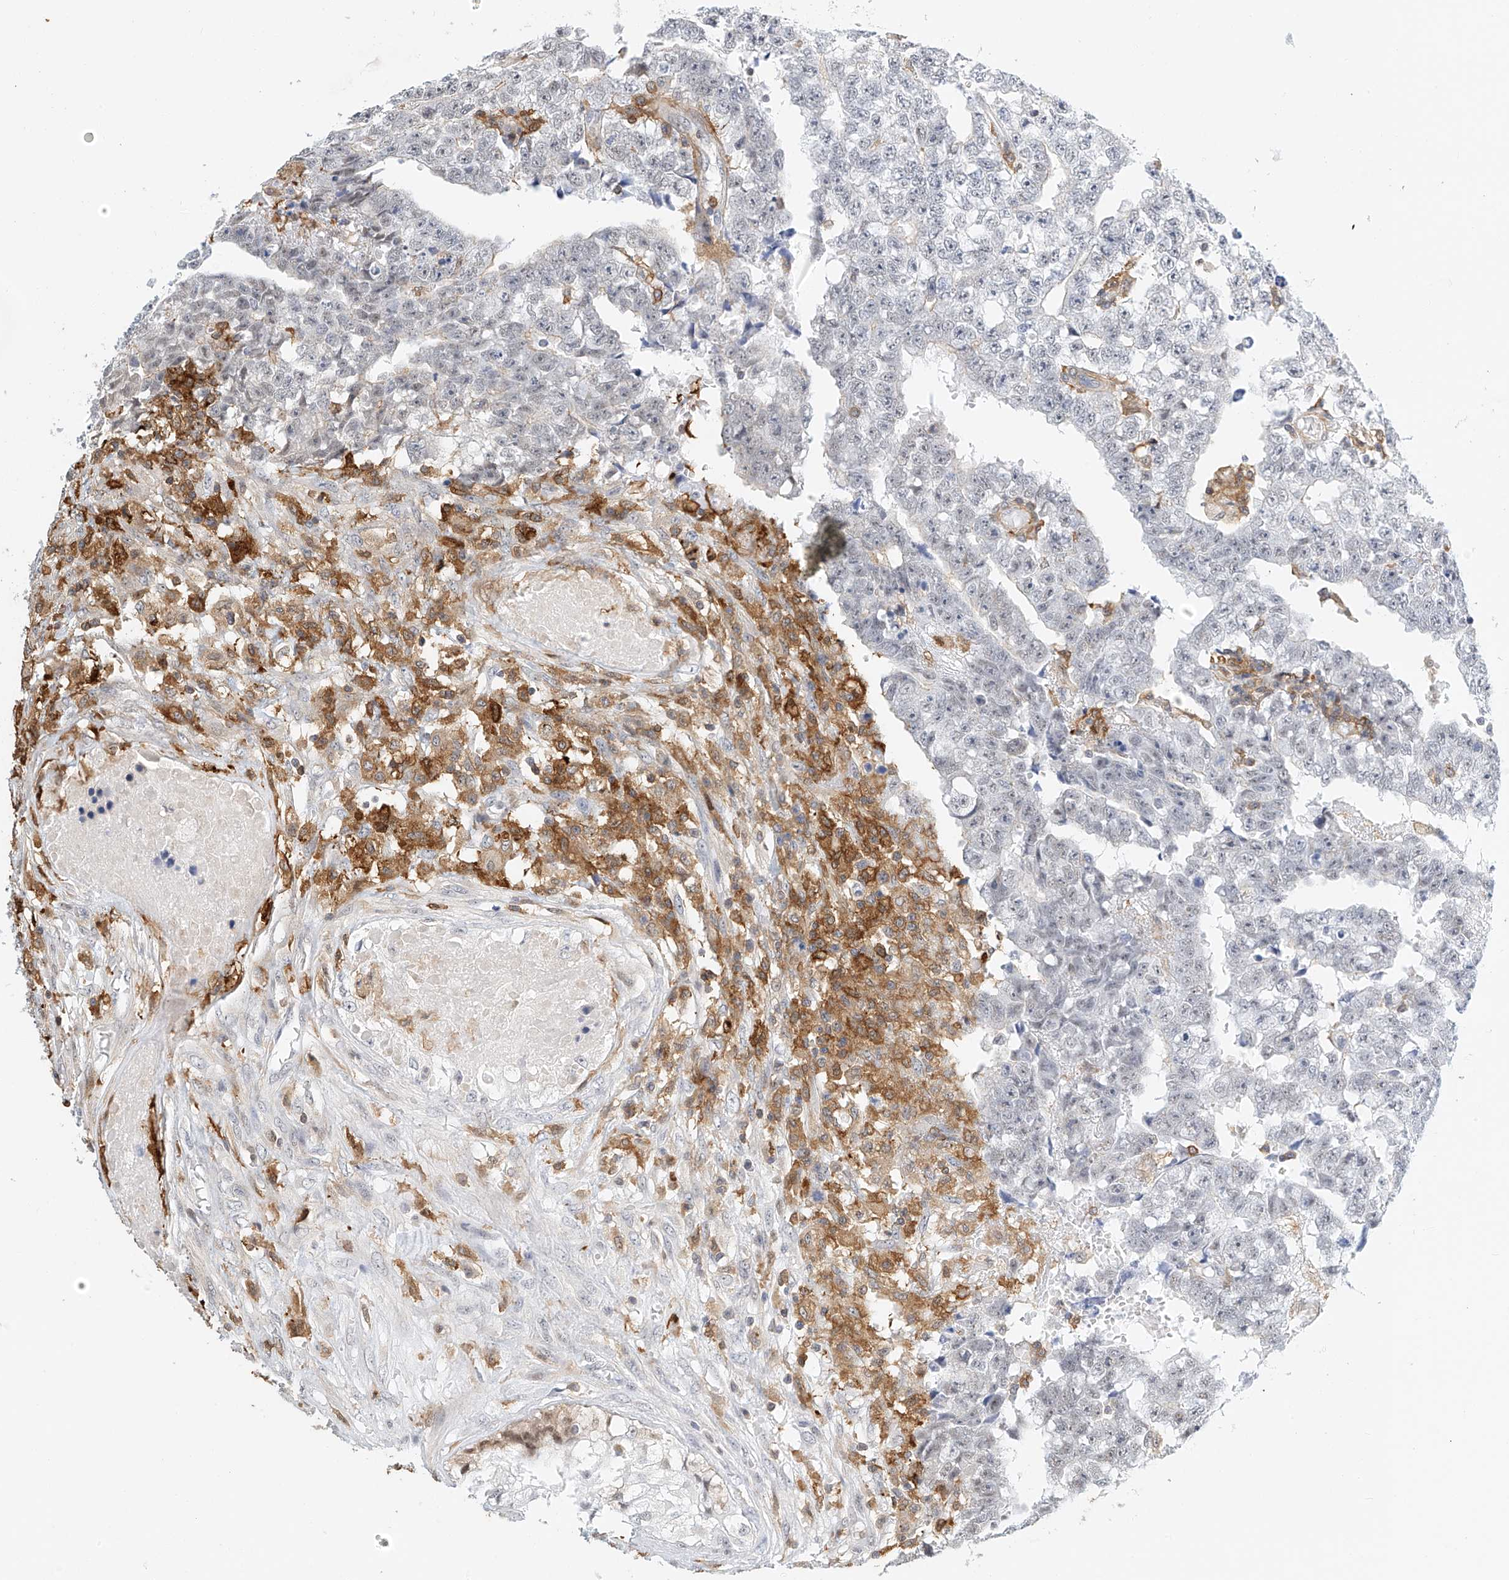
{"staining": {"intensity": "negative", "quantity": "none", "location": "none"}, "tissue": "testis cancer", "cell_type": "Tumor cells", "image_type": "cancer", "snomed": [{"axis": "morphology", "description": "Carcinoma, Embryonal, NOS"}, {"axis": "topography", "description": "Testis"}], "caption": "Testis embryonal carcinoma was stained to show a protein in brown. There is no significant staining in tumor cells.", "gene": "MICAL1", "patient": {"sex": "male", "age": 25}}